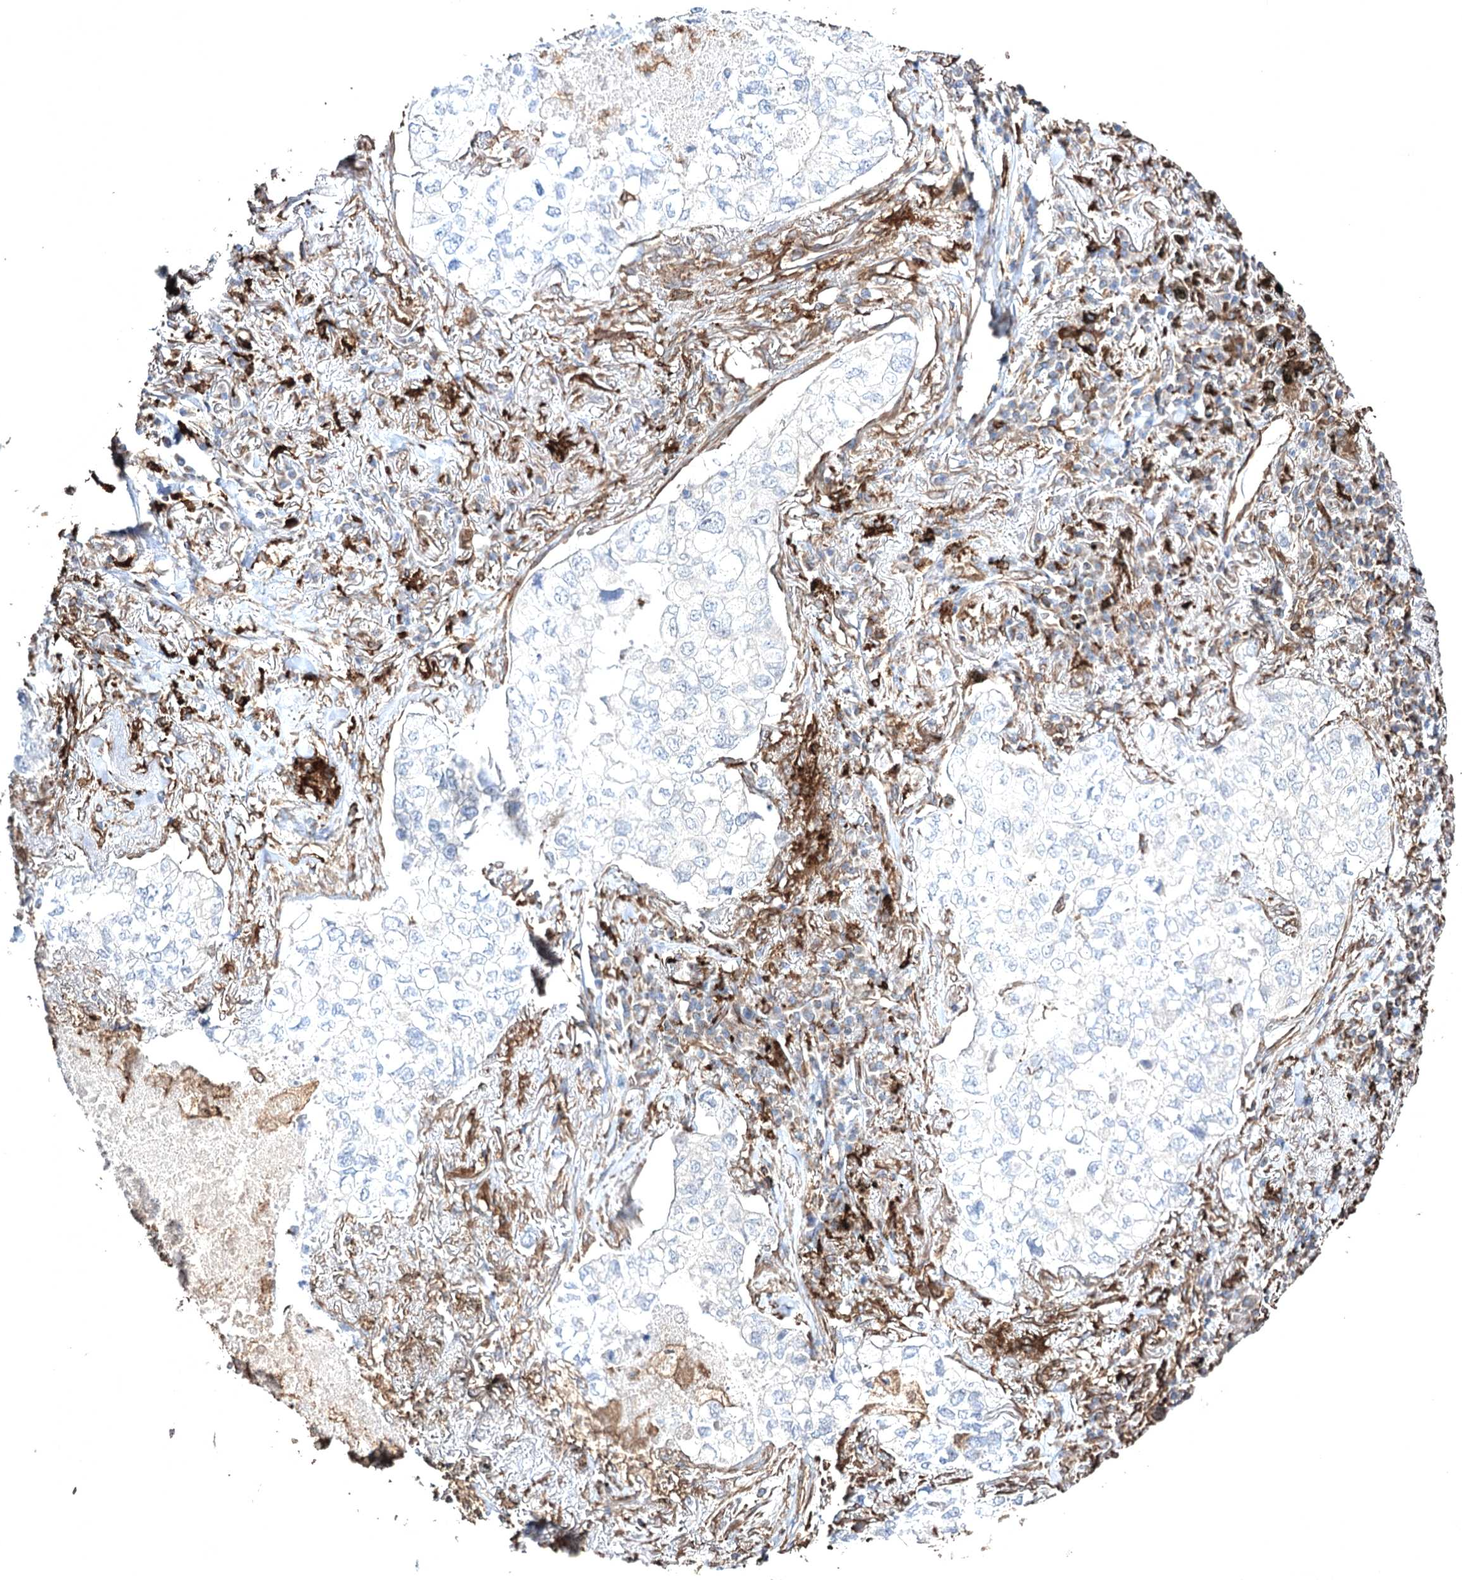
{"staining": {"intensity": "negative", "quantity": "none", "location": "none"}, "tissue": "lung cancer", "cell_type": "Tumor cells", "image_type": "cancer", "snomed": [{"axis": "morphology", "description": "Adenocarcinoma, NOS"}, {"axis": "topography", "description": "Lung"}], "caption": "High magnification brightfield microscopy of lung cancer (adenocarcinoma) stained with DAB (brown) and counterstained with hematoxylin (blue): tumor cells show no significant expression.", "gene": "CLEC4M", "patient": {"sex": "male", "age": 65}}